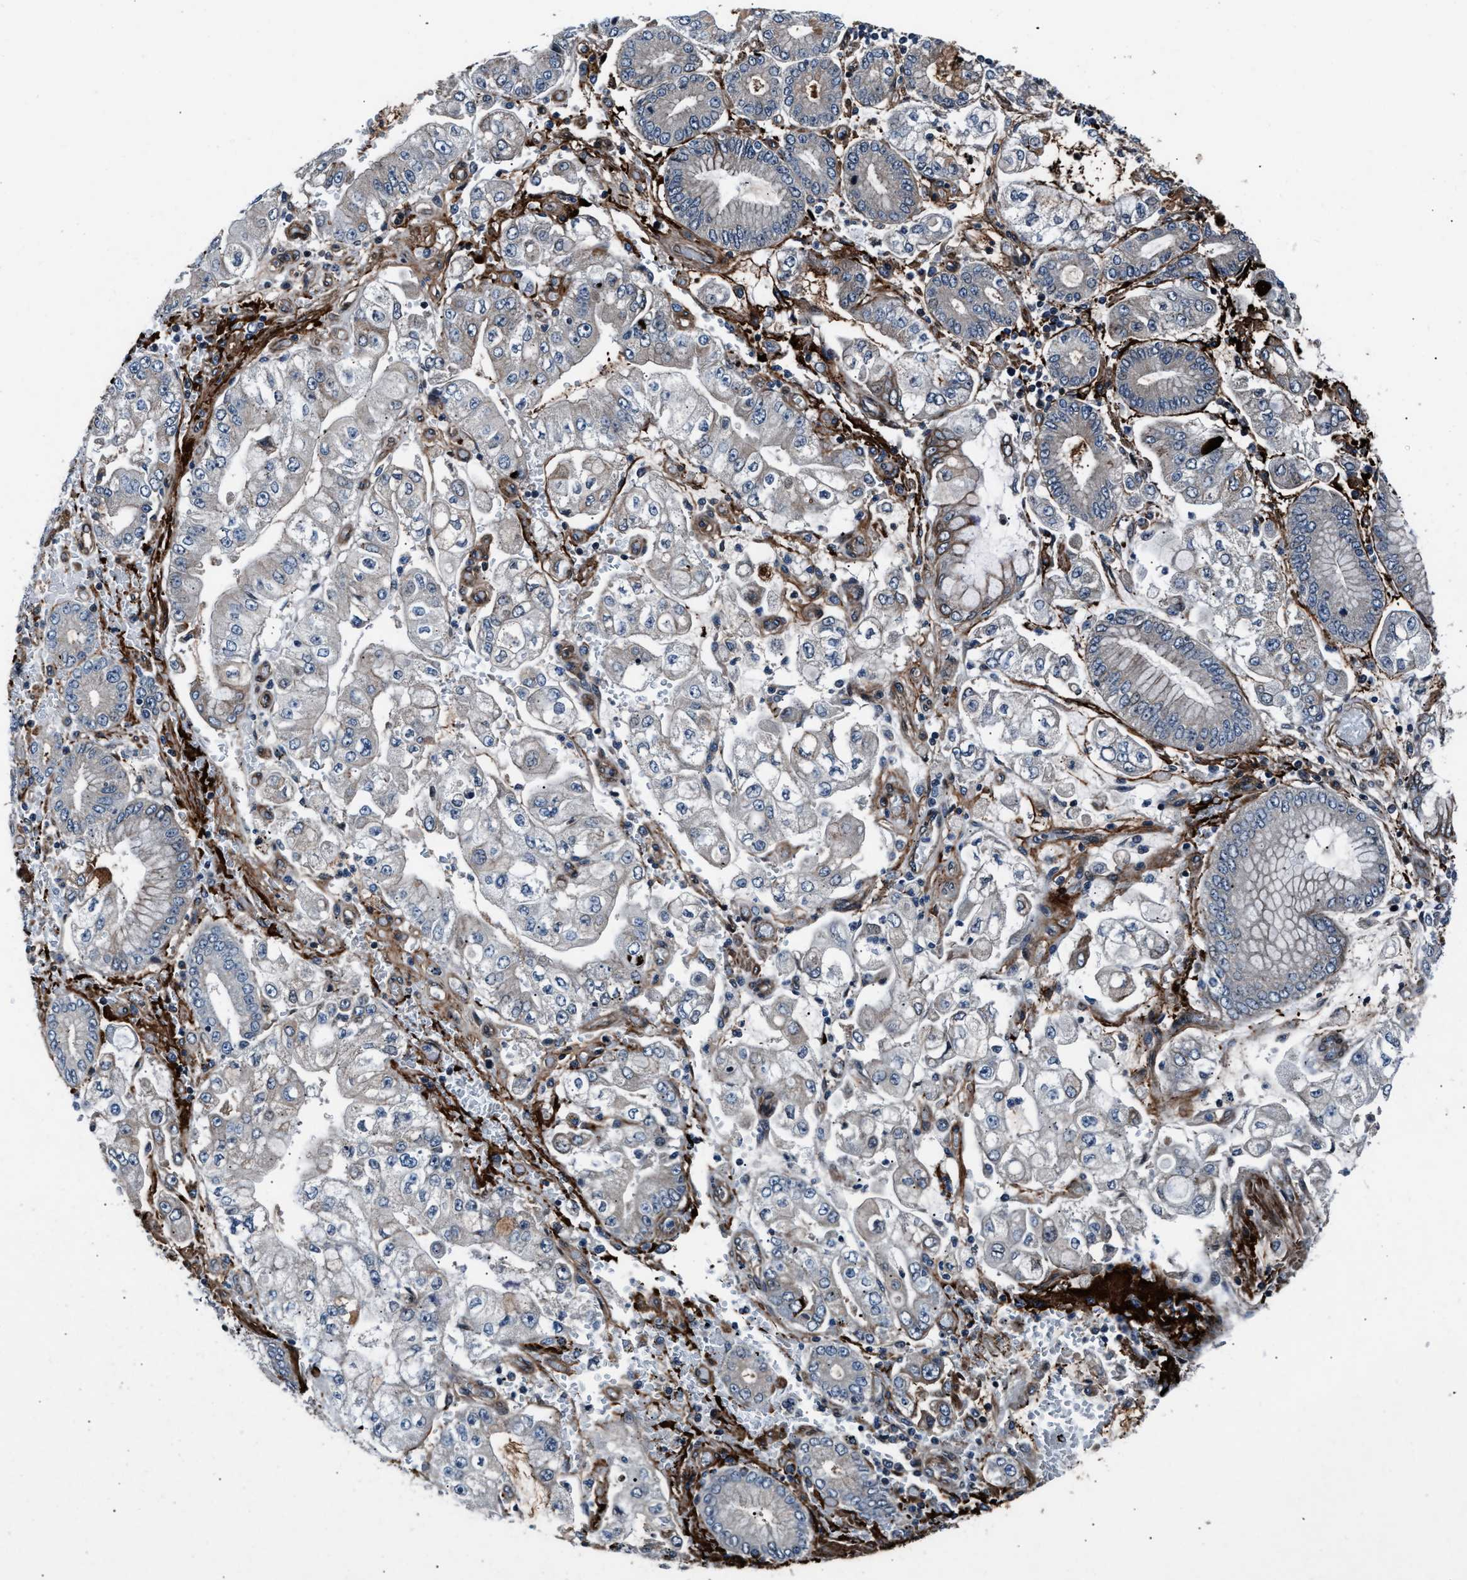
{"staining": {"intensity": "weak", "quantity": "<25%", "location": "cytoplasmic/membranous"}, "tissue": "stomach cancer", "cell_type": "Tumor cells", "image_type": "cancer", "snomed": [{"axis": "morphology", "description": "Adenocarcinoma, NOS"}, {"axis": "topography", "description": "Stomach"}], "caption": "Stomach cancer (adenocarcinoma) was stained to show a protein in brown. There is no significant staining in tumor cells.", "gene": "DYNC2I1", "patient": {"sex": "male", "age": 76}}